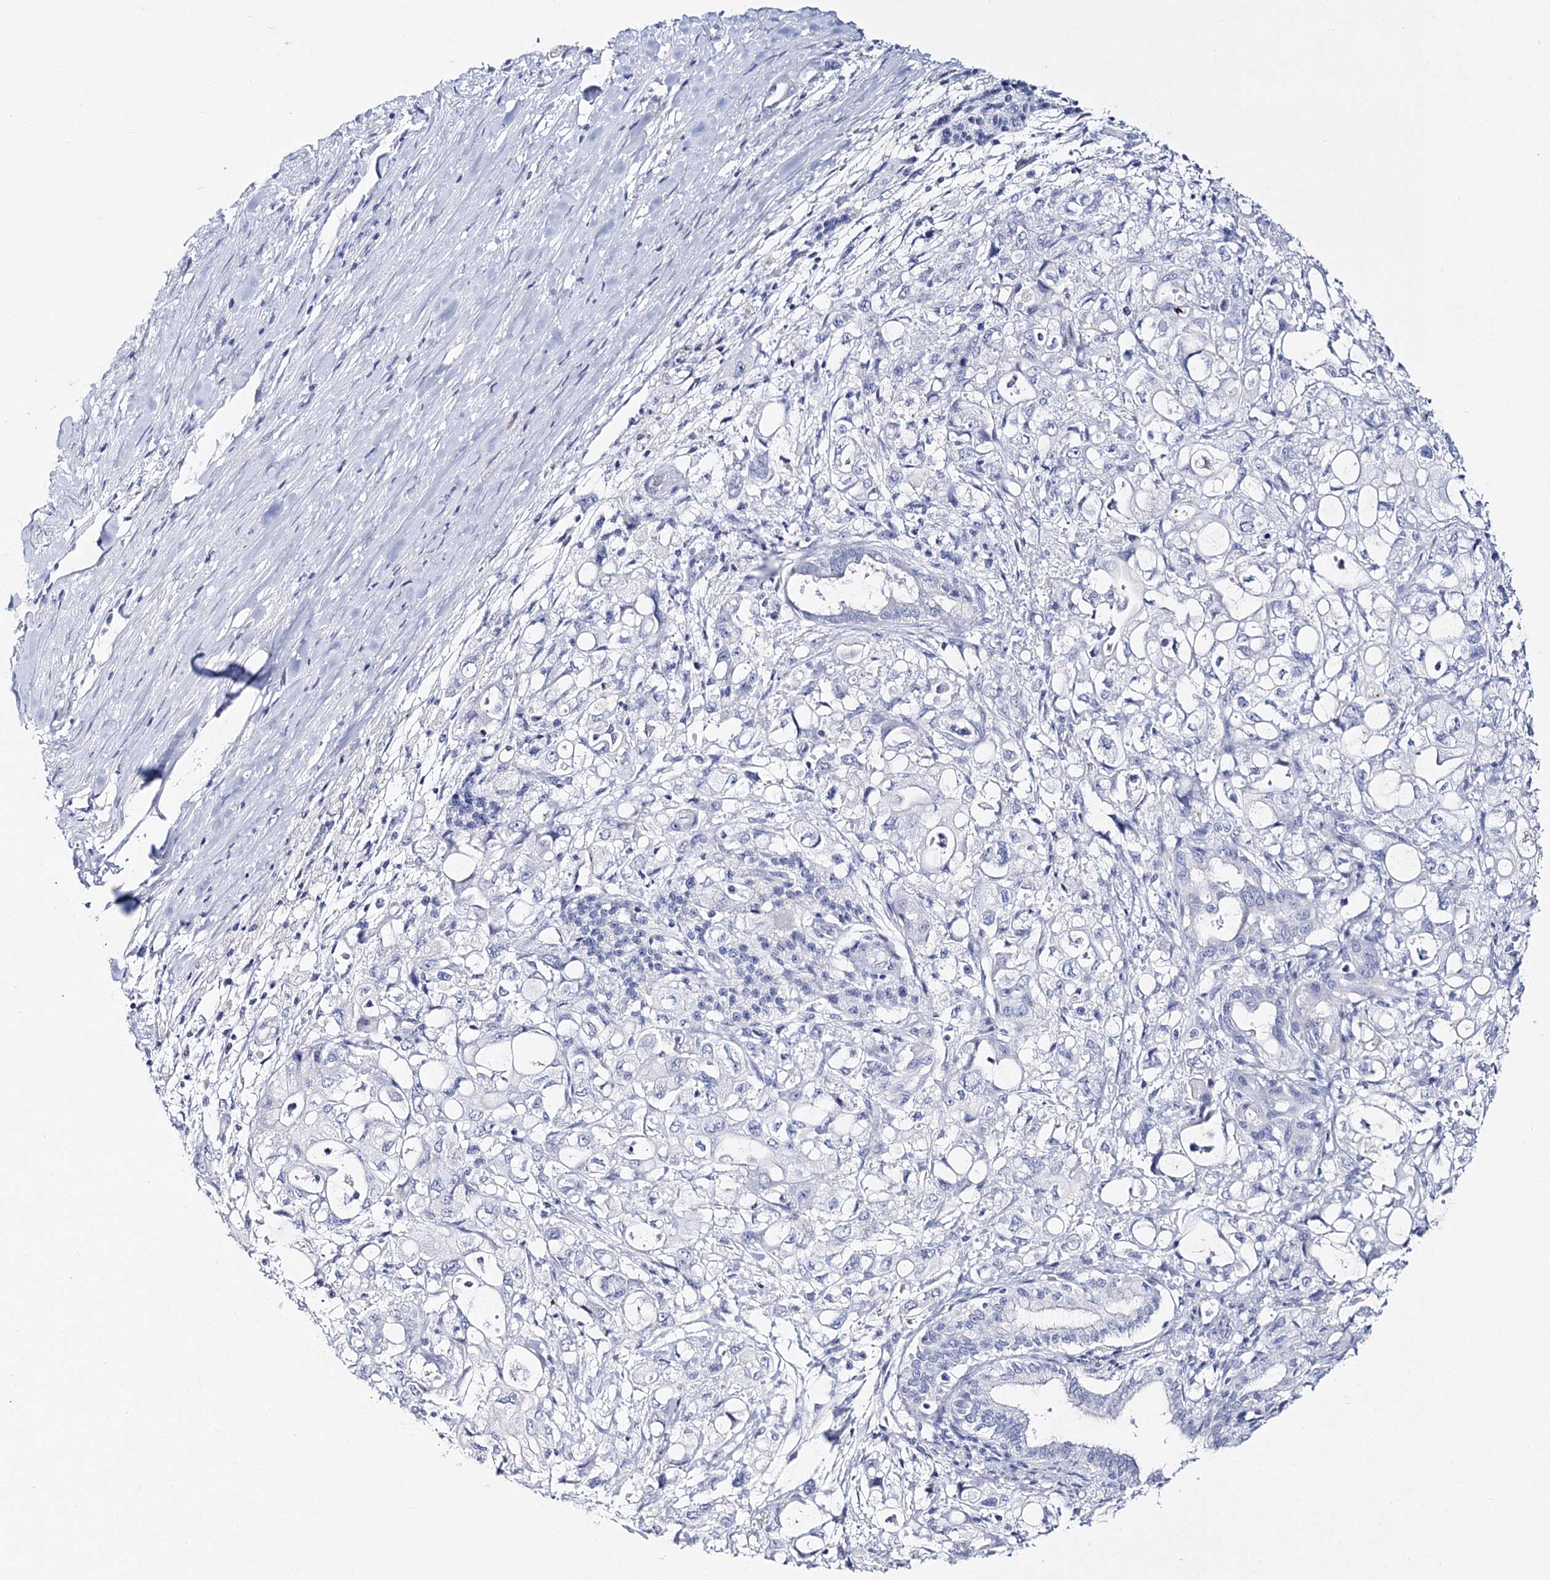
{"staining": {"intensity": "negative", "quantity": "none", "location": "none"}, "tissue": "pancreatic cancer", "cell_type": "Tumor cells", "image_type": "cancer", "snomed": [{"axis": "morphology", "description": "Adenocarcinoma, NOS"}, {"axis": "topography", "description": "Pancreas"}], "caption": "This histopathology image is of pancreatic adenocarcinoma stained with immunohistochemistry (IHC) to label a protein in brown with the nuclei are counter-stained blue. There is no positivity in tumor cells. (DAB immunohistochemistry with hematoxylin counter stain).", "gene": "MYOZ2", "patient": {"sex": "male", "age": 79}}